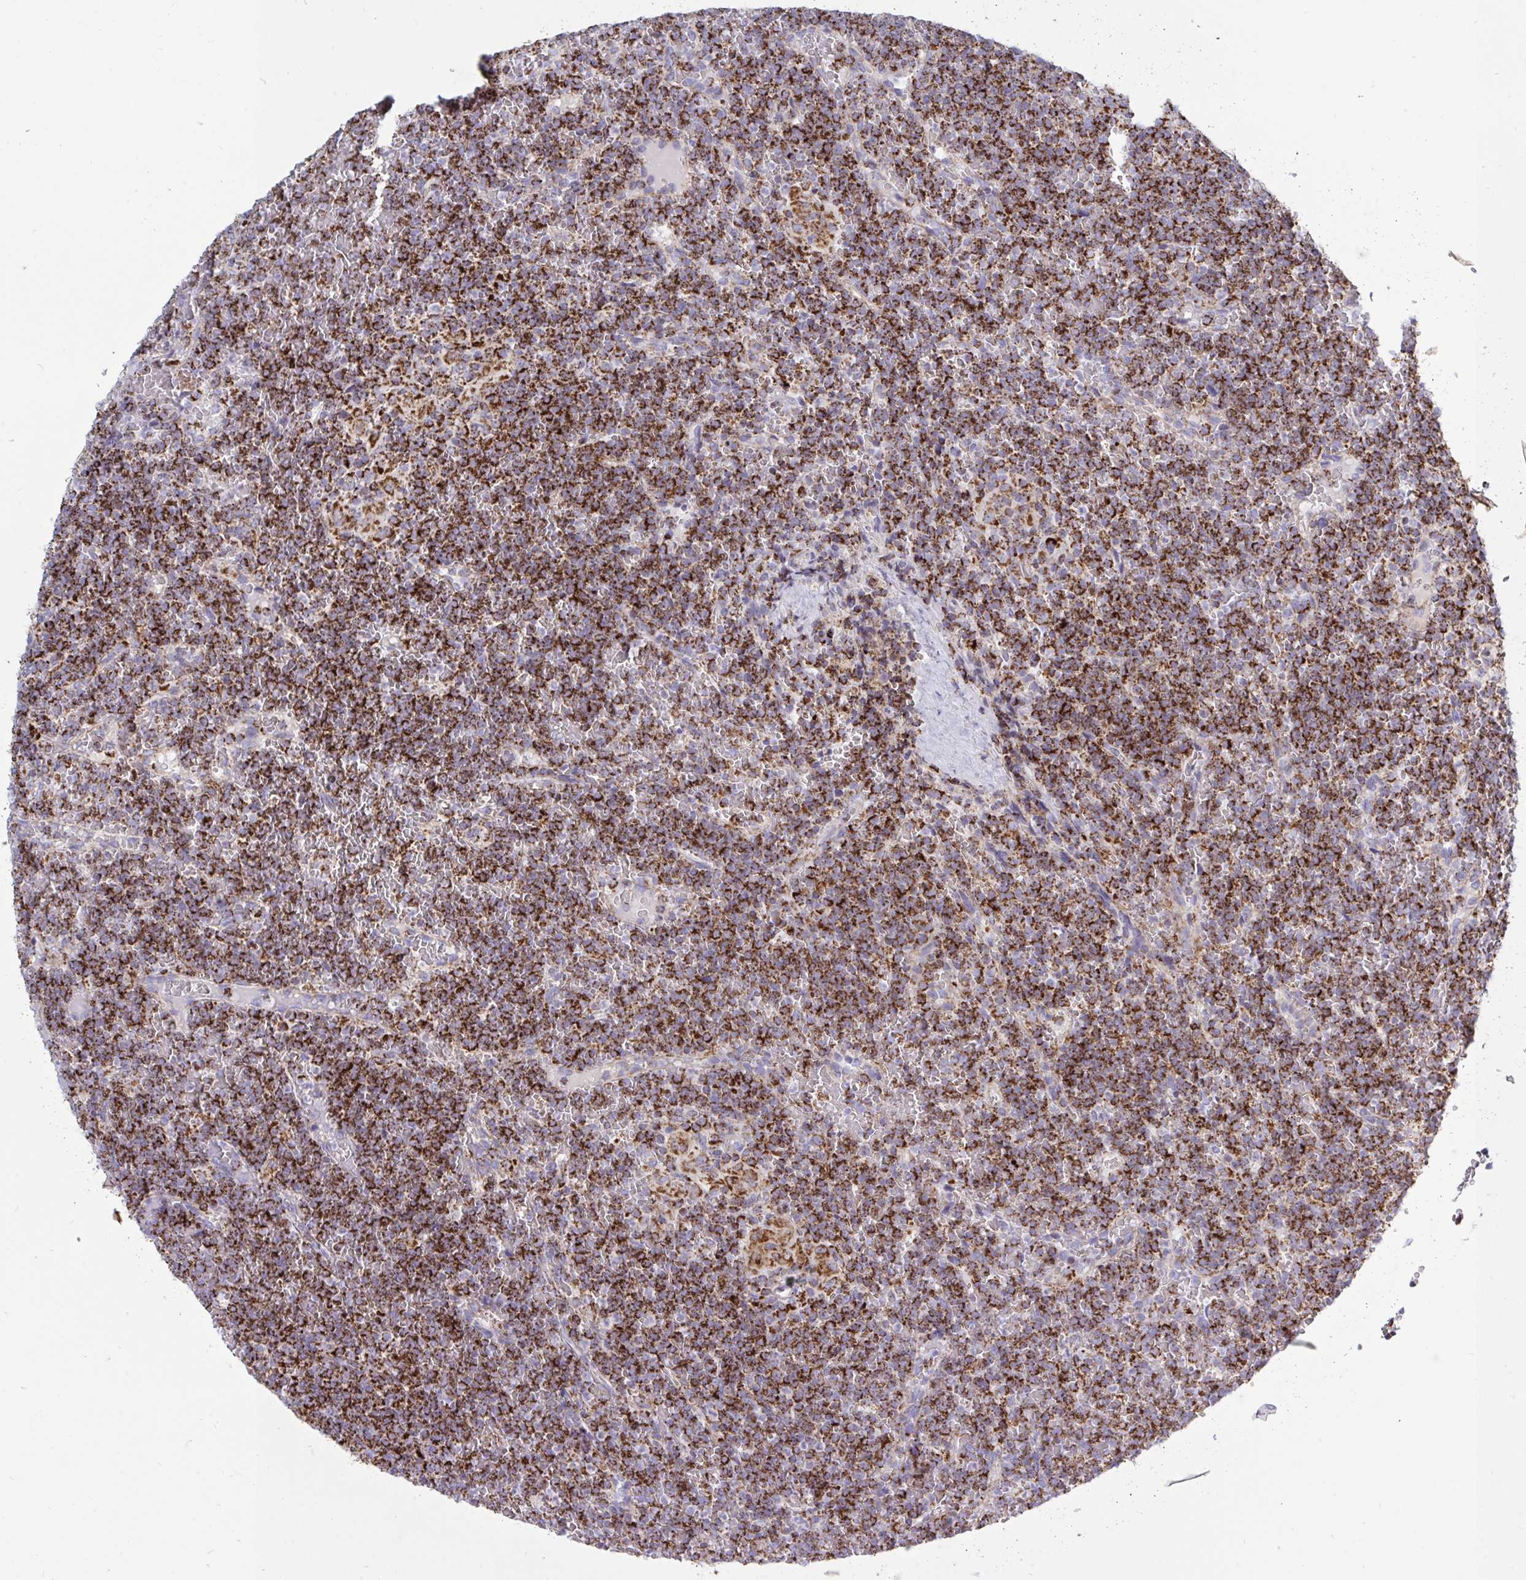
{"staining": {"intensity": "strong", "quantity": ">75%", "location": "cytoplasmic/membranous"}, "tissue": "lymphoma", "cell_type": "Tumor cells", "image_type": "cancer", "snomed": [{"axis": "morphology", "description": "Malignant lymphoma, non-Hodgkin's type, Low grade"}, {"axis": "topography", "description": "Spleen"}], "caption": "DAB (3,3'-diaminobenzidine) immunohistochemical staining of malignant lymphoma, non-Hodgkin's type (low-grade) displays strong cytoplasmic/membranous protein staining in approximately >75% of tumor cells.", "gene": "HSPE1", "patient": {"sex": "female", "age": 19}}